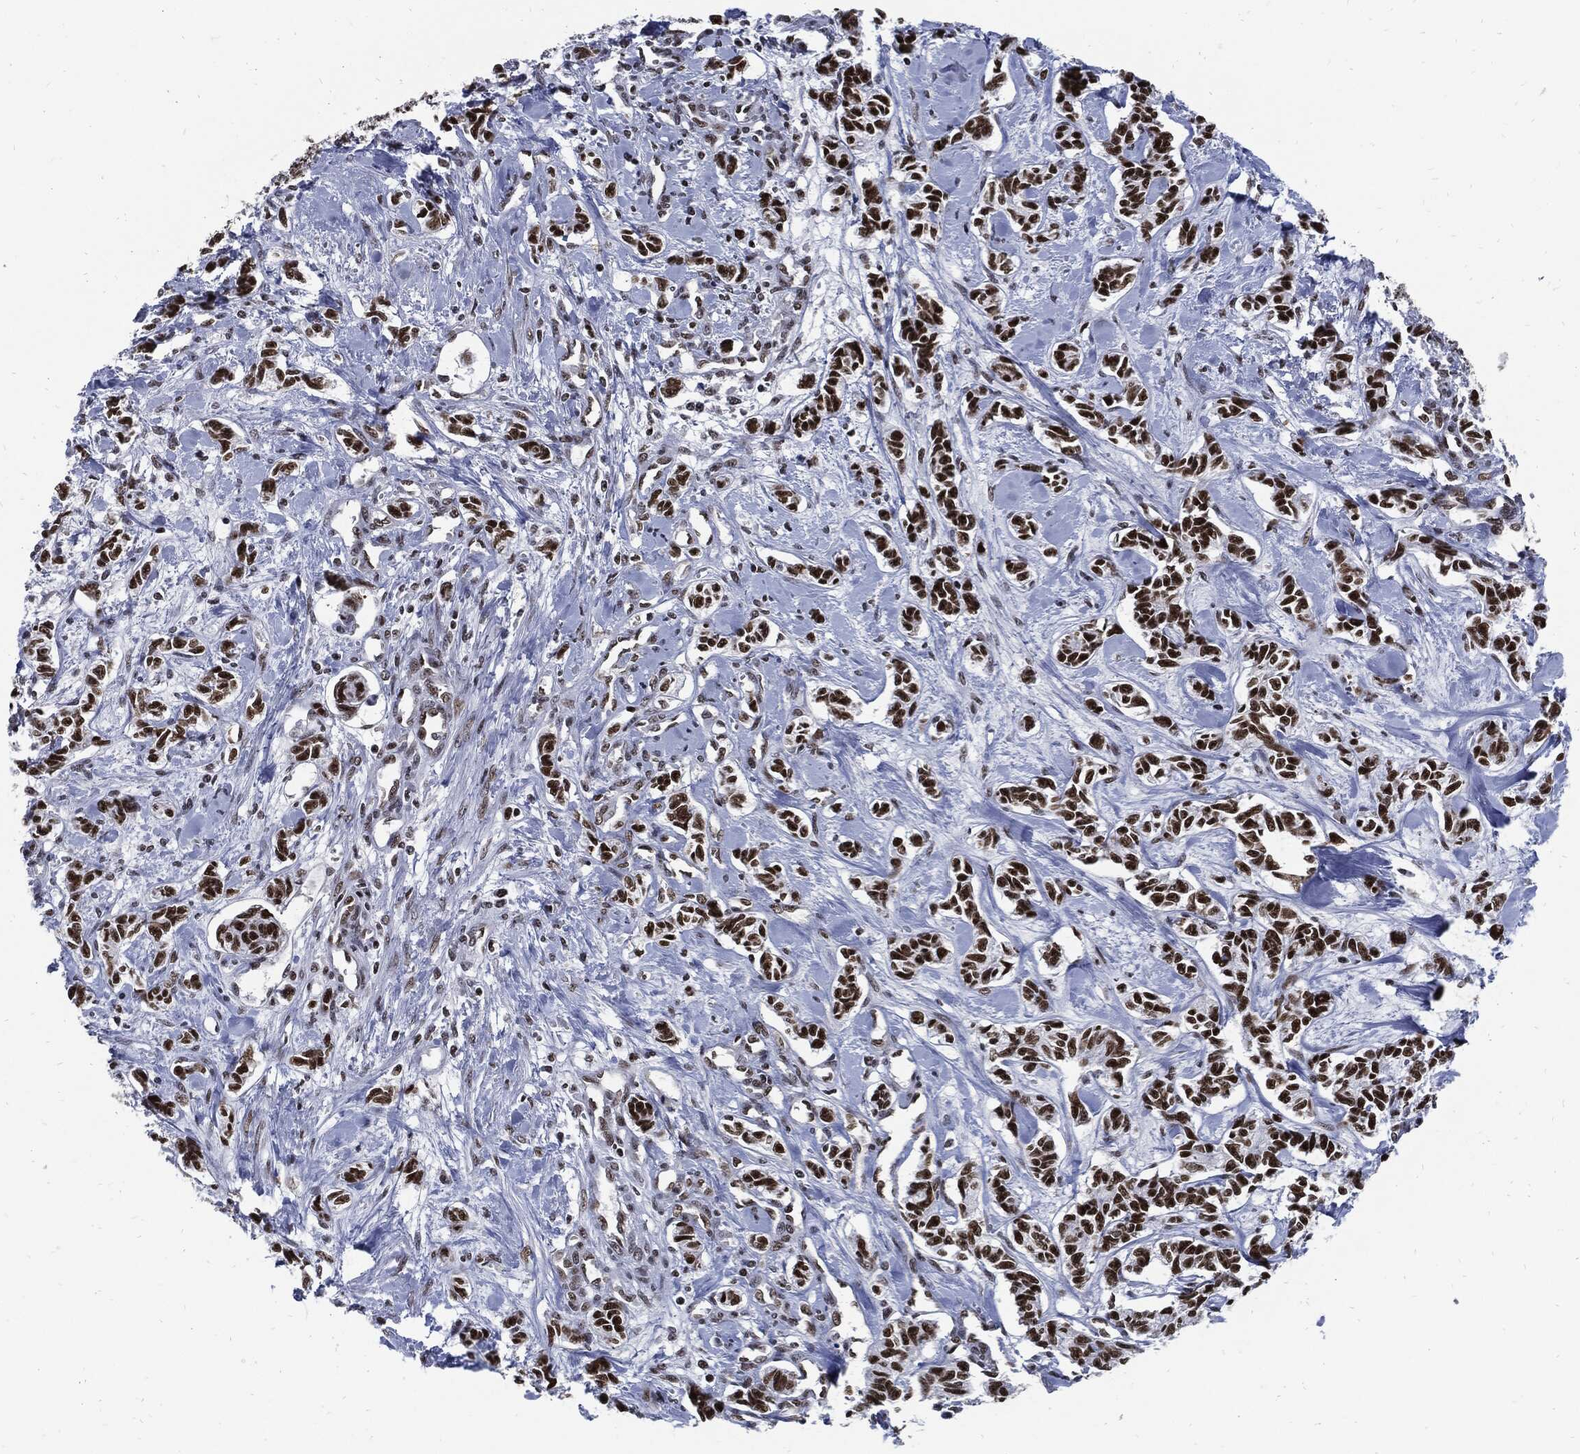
{"staining": {"intensity": "strong", "quantity": ">75%", "location": "nuclear"}, "tissue": "carcinoid", "cell_type": "Tumor cells", "image_type": "cancer", "snomed": [{"axis": "morphology", "description": "Carcinoid, malignant, NOS"}, {"axis": "topography", "description": "Kidney"}], "caption": "The image exhibits immunohistochemical staining of malignant carcinoid. There is strong nuclear expression is seen in approximately >75% of tumor cells.", "gene": "TERF2", "patient": {"sex": "female", "age": 41}}